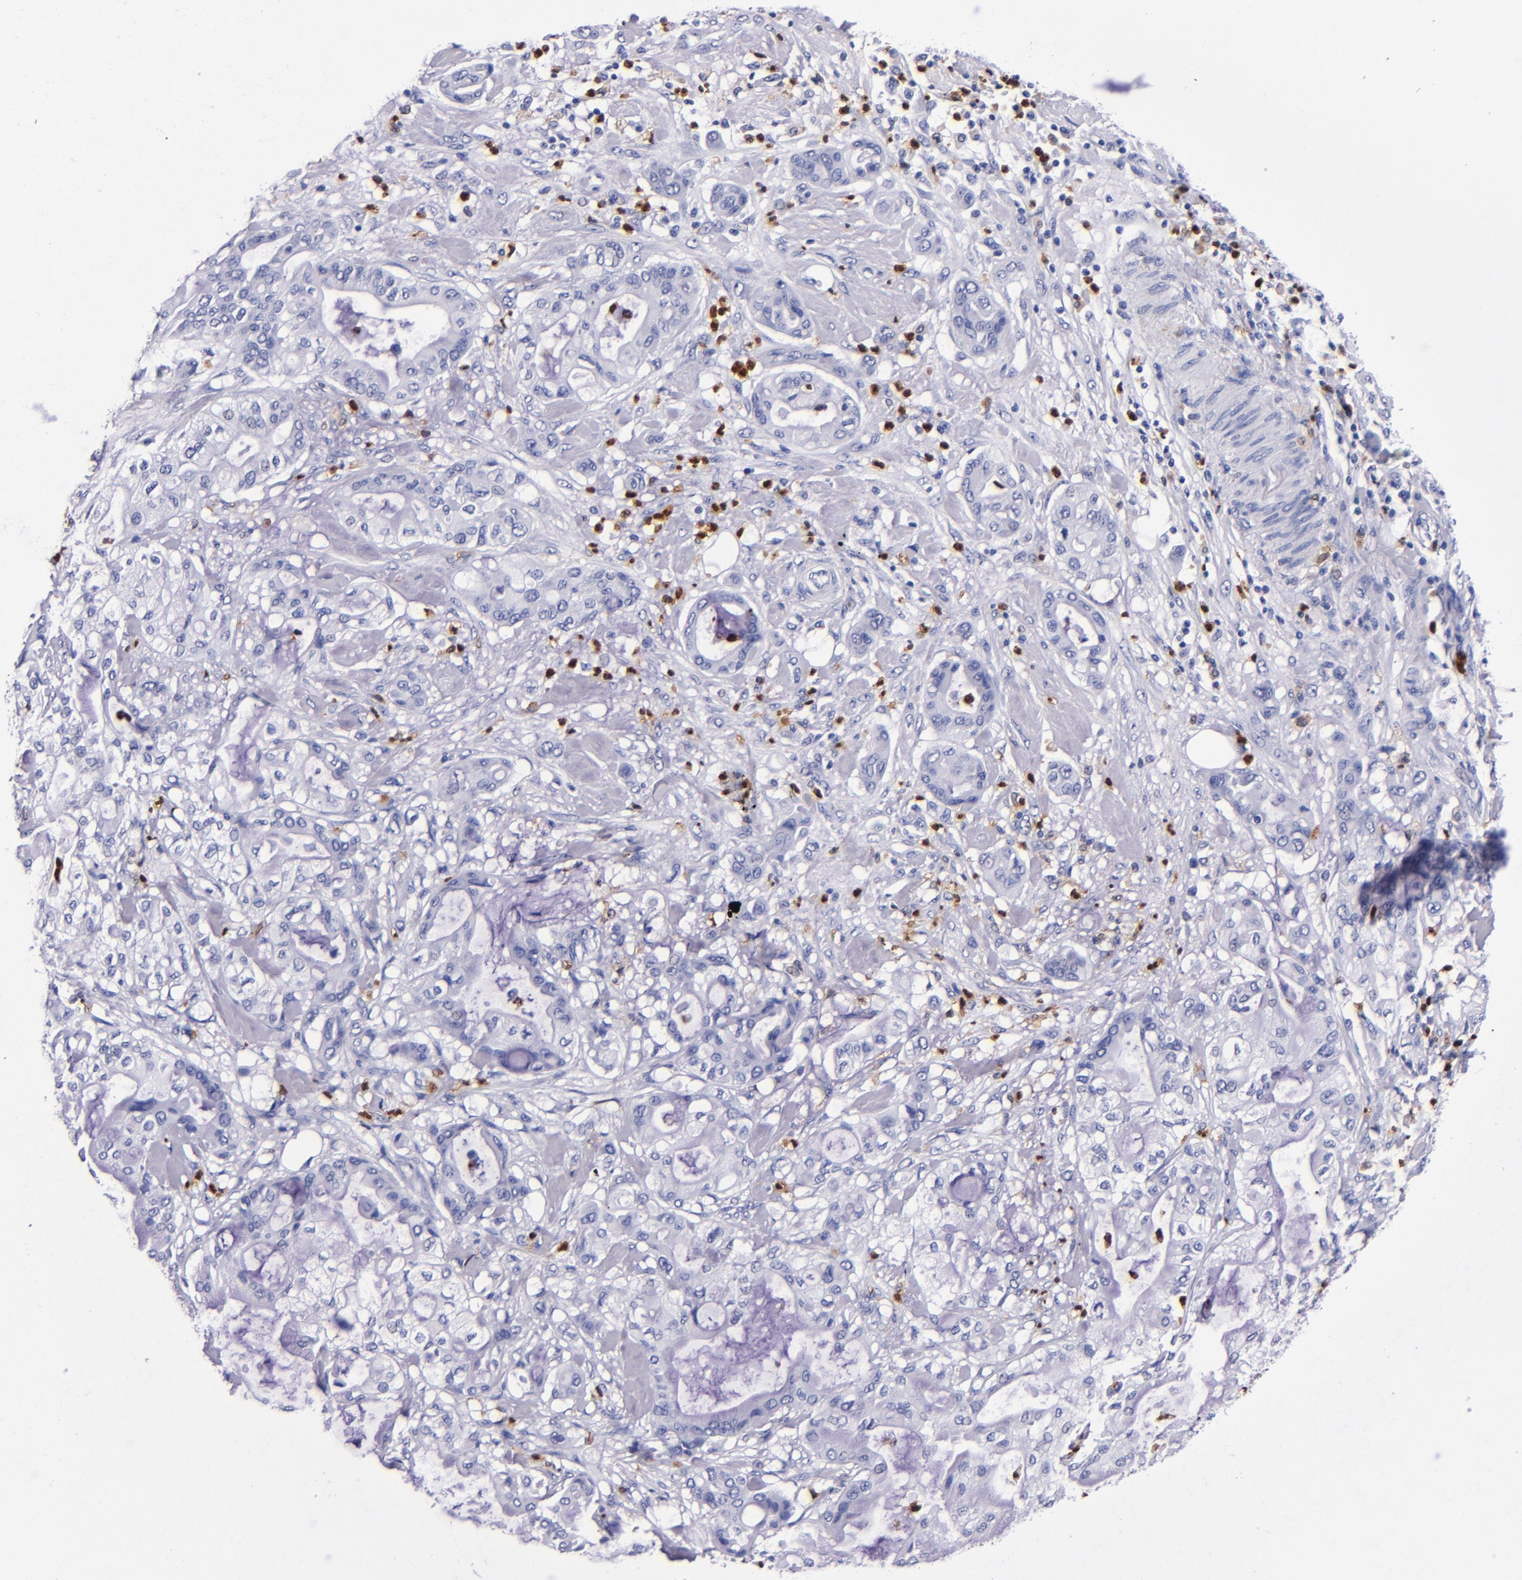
{"staining": {"intensity": "negative", "quantity": "none", "location": "none"}, "tissue": "pancreatic cancer", "cell_type": "Tumor cells", "image_type": "cancer", "snomed": [{"axis": "morphology", "description": "Adenocarcinoma, NOS"}, {"axis": "morphology", "description": "Adenocarcinoma, metastatic, NOS"}, {"axis": "topography", "description": "Lymph node"}, {"axis": "topography", "description": "Pancreas"}, {"axis": "topography", "description": "Duodenum"}], "caption": "Immunohistochemistry histopathology image of human metastatic adenocarcinoma (pancreatic) stained for a protein (brown), which displays no positivity in tumor cells.", "gene": "S100A8", "patient": {"sex": "female", "age": 64}}